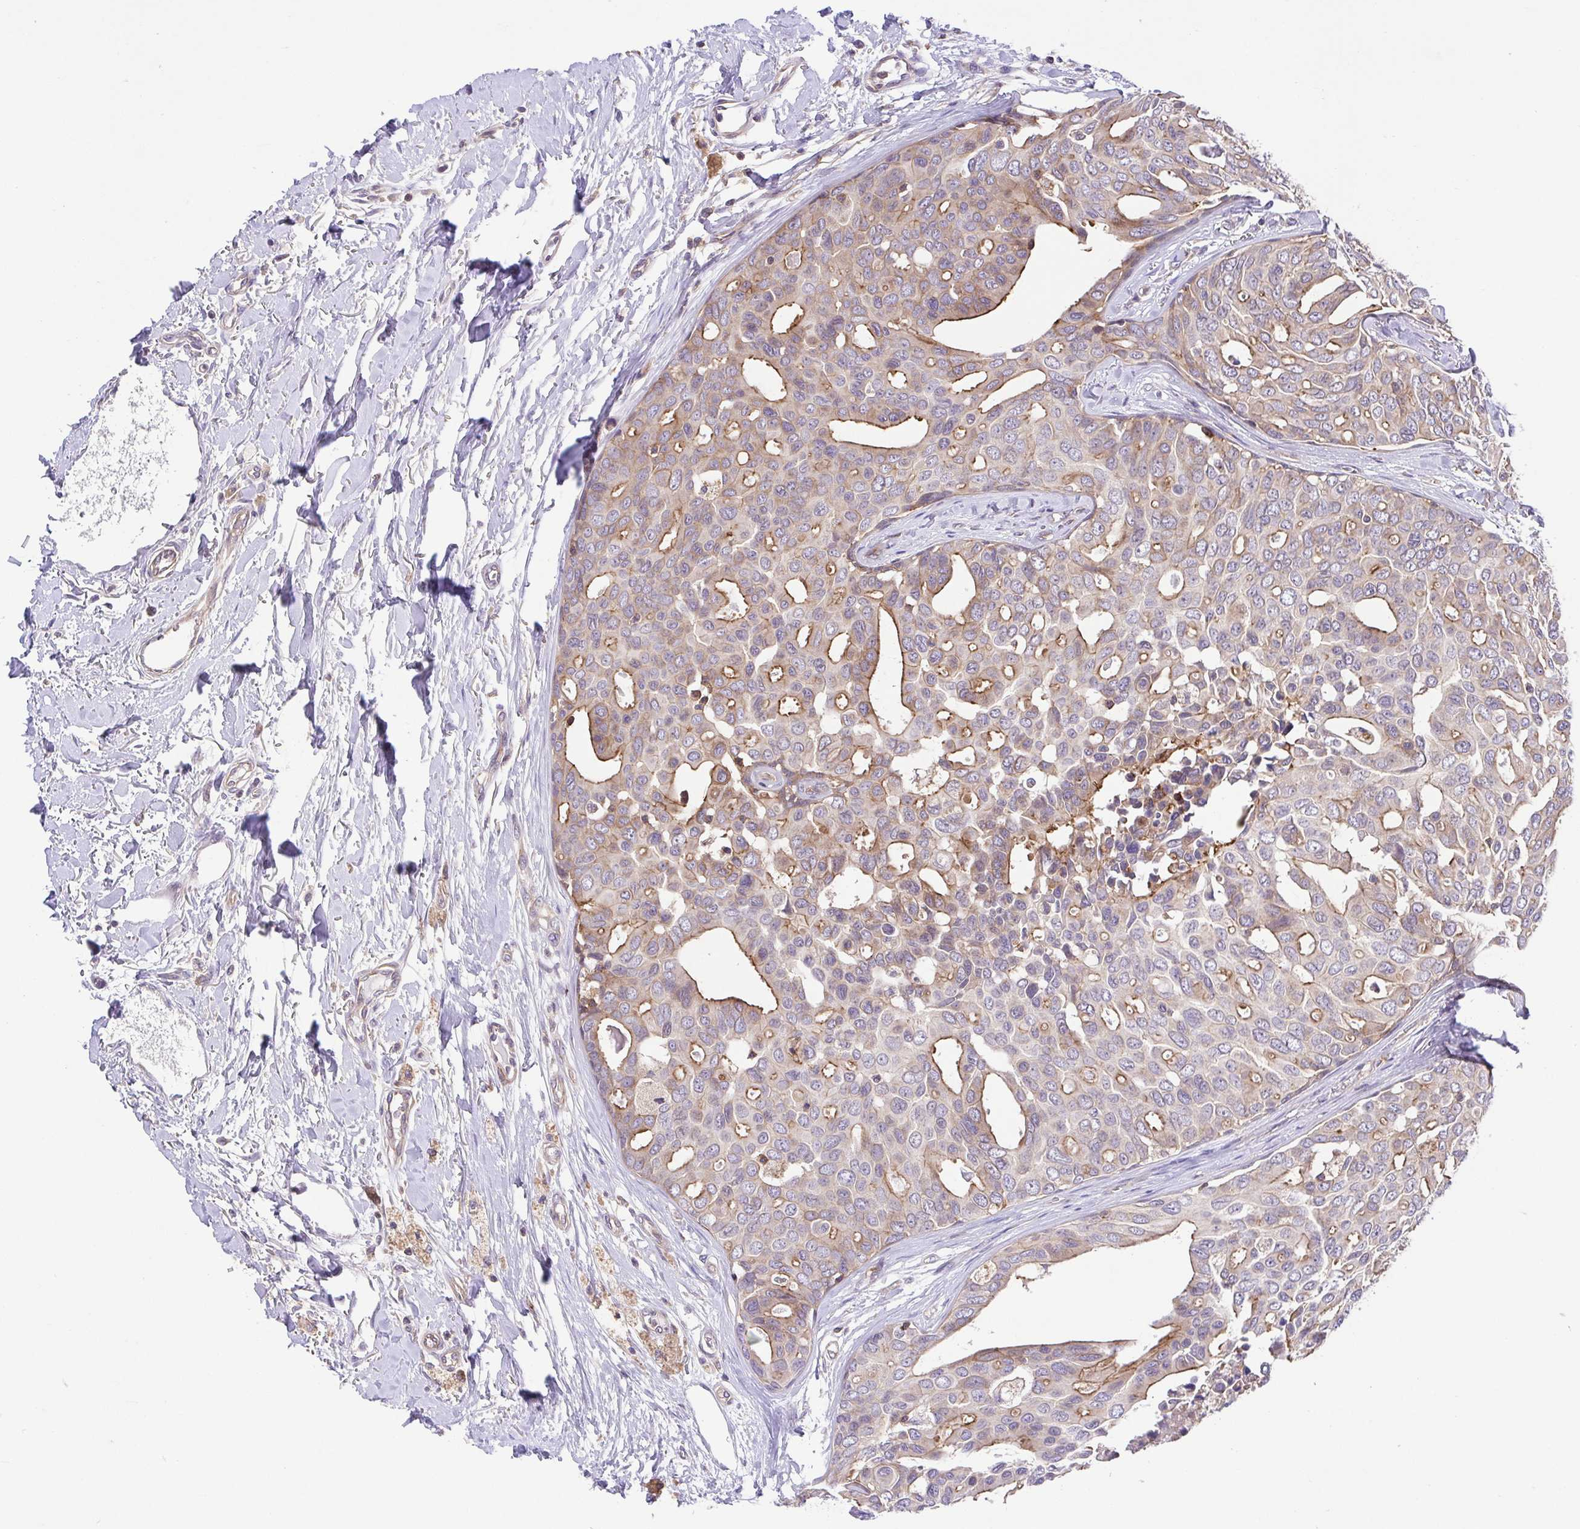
{"staining": {"intensity": "moderate", "quantity": "25%-75%", "location": "cytoplasmic/membranous"}, "tissue": "breast cancer", "cell_type": "Tumor cells", "image_type": "cancer", "snomed": [{"axis": "morphology", "description": "Duct carcinoma"}, {"axis": "topography", "description": "Breast"}], "caption": "Immunohistochemistry (IHC) micrograph of neoplastic tissue: infiltrating ductal carcinoma (breast) stained using immunohistochemistry (IHC) reveals medium levels of moderate protein expression localized specifically in the cytoplasmic/membranous of tumor cells, appearing as a cytoplasmic/membranous brown color.", "gene": "IDE", "patient": {"sex": "female", "age": 54}}